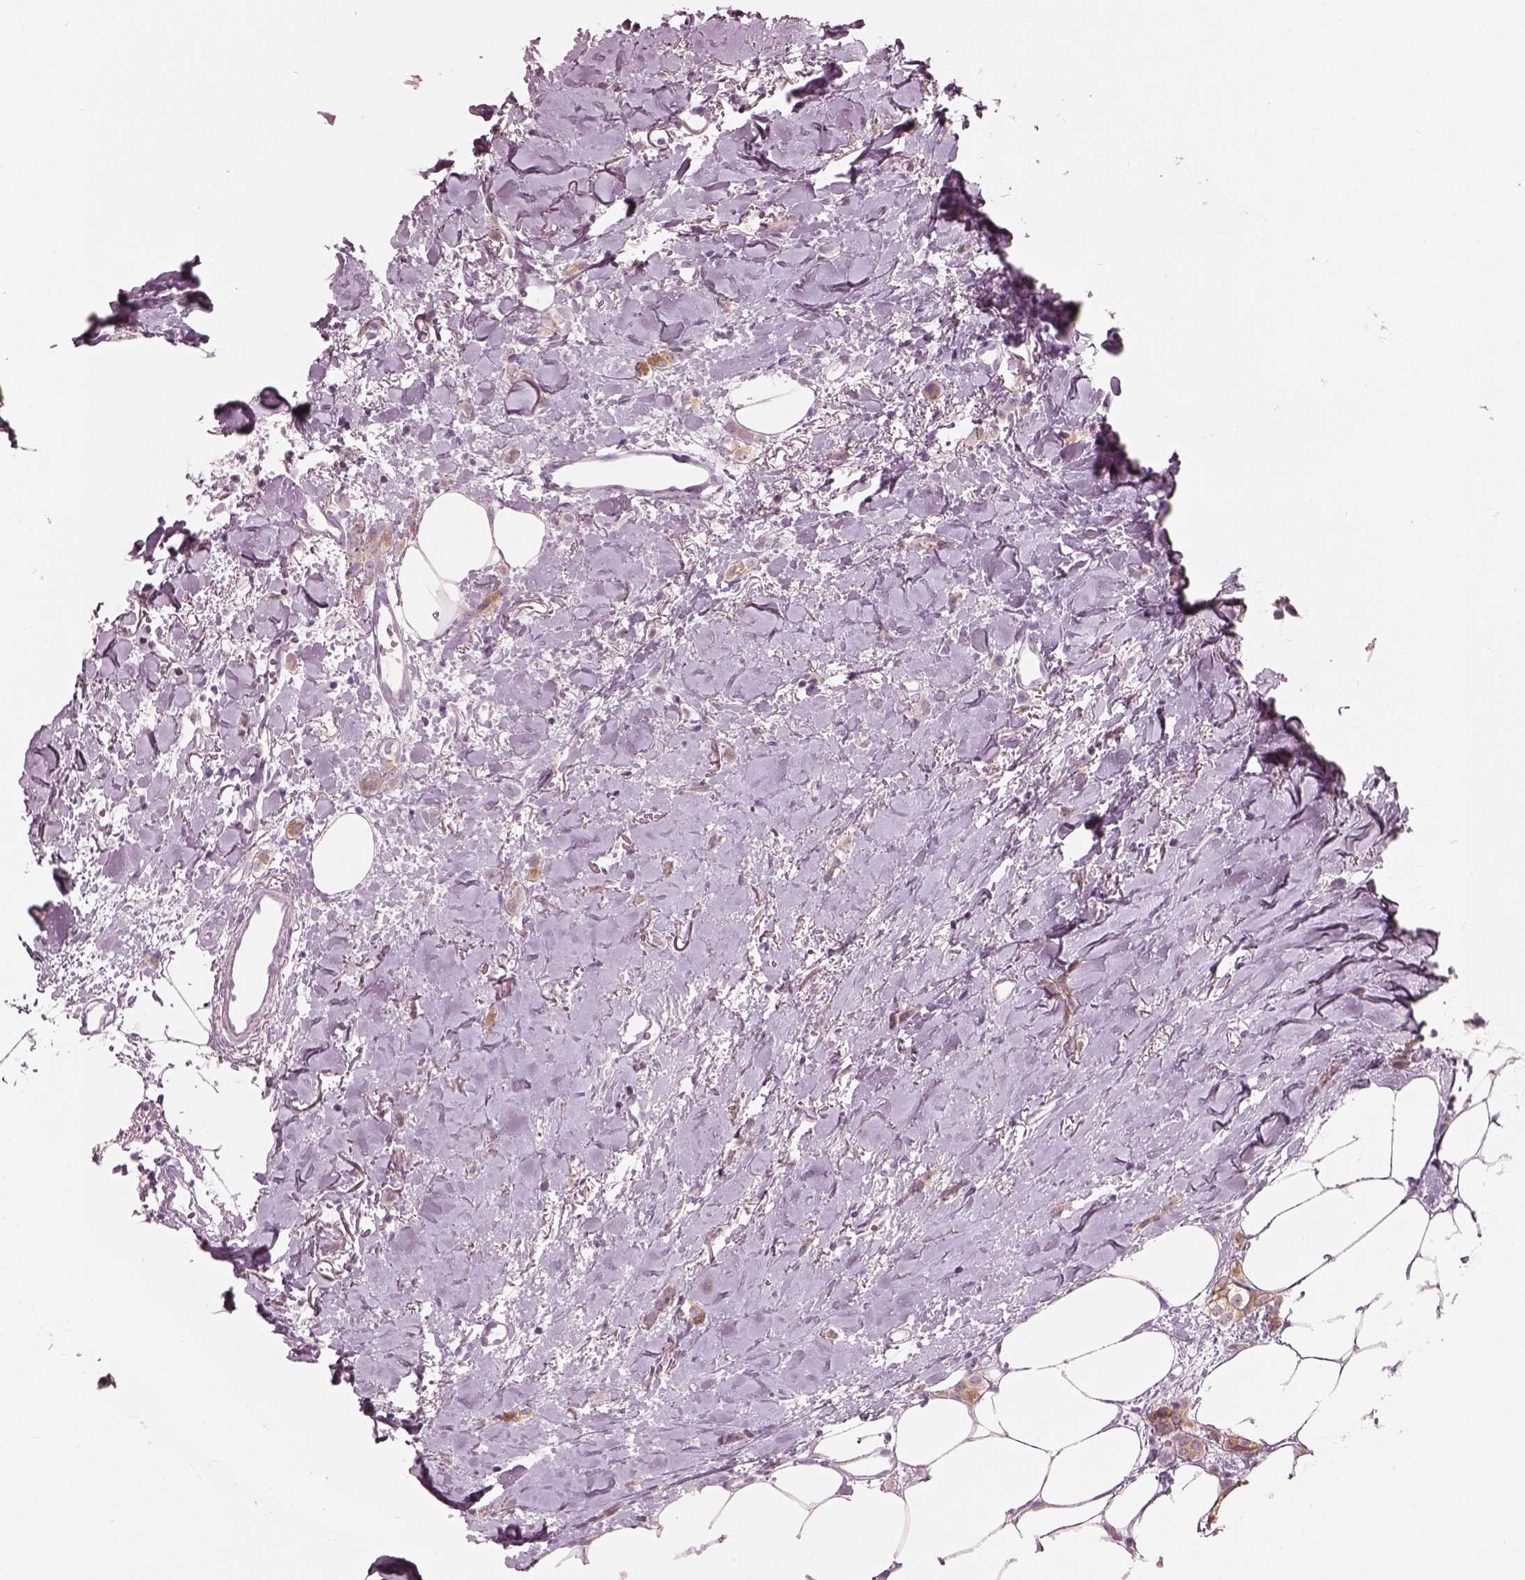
{"staining": {"intensity": "negative", "quantity": "none", "location": "none"}, "tissue": "breast cancer", "cell_type": "Tumor cells", "image_type": "cancer", "snomed": [{"axis": "morphology", "description": "Duct carcinoma"}, {"axis": "topography", "description": "Breast"}], "caption": "Immunohistochemical staining of breast intraductal carcinoma displays no significant positivity in tumor cells.", "gene": "SLC27A2", "patient": {"sex": "female", "age": 85}}